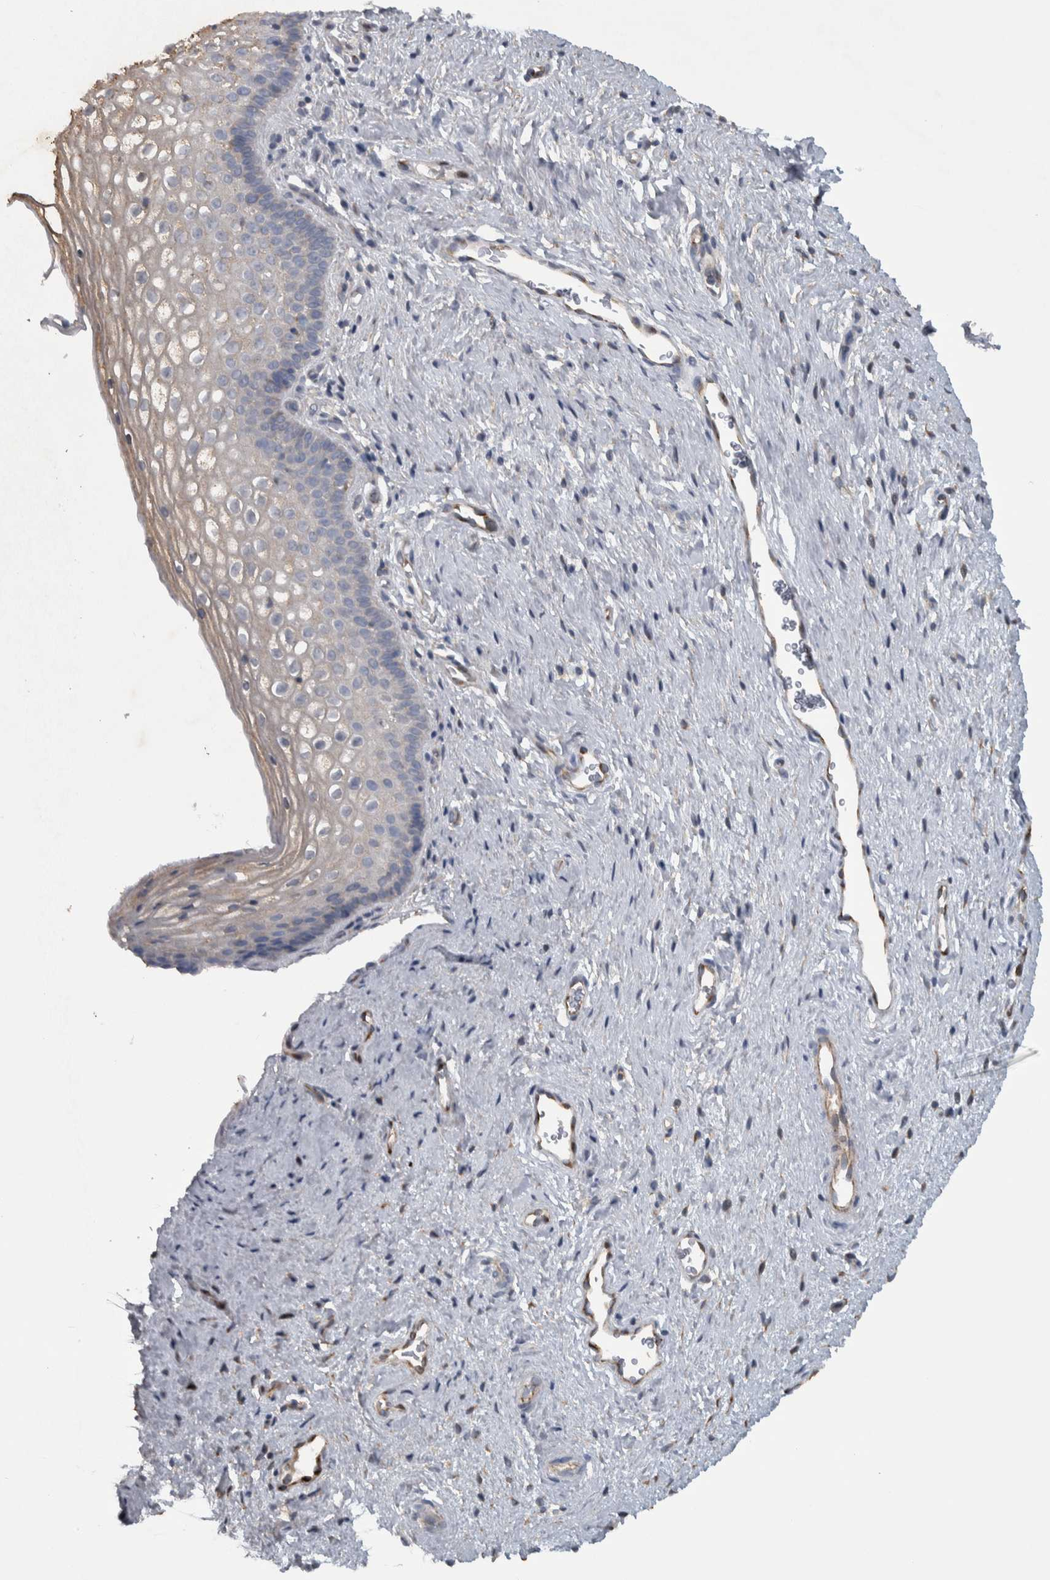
{"staining": {"intensity": "weak", "quantity": "<25%", "location": "cytoplasmic/membranous"}, "tissue": "cervix", "cell_type": "Glandular cells", "image_type": "normal", "snomed": [{"axis": "morphology", "description": "Normal tissue, NOS"}, {"axis": "topography", "description": "Cervix"}], "caption": "The histopathology image displays no significant positivity in glandular cells of cervix.", "gene": "NT5C2", "patient": {"sex": "female", "age": 27}}